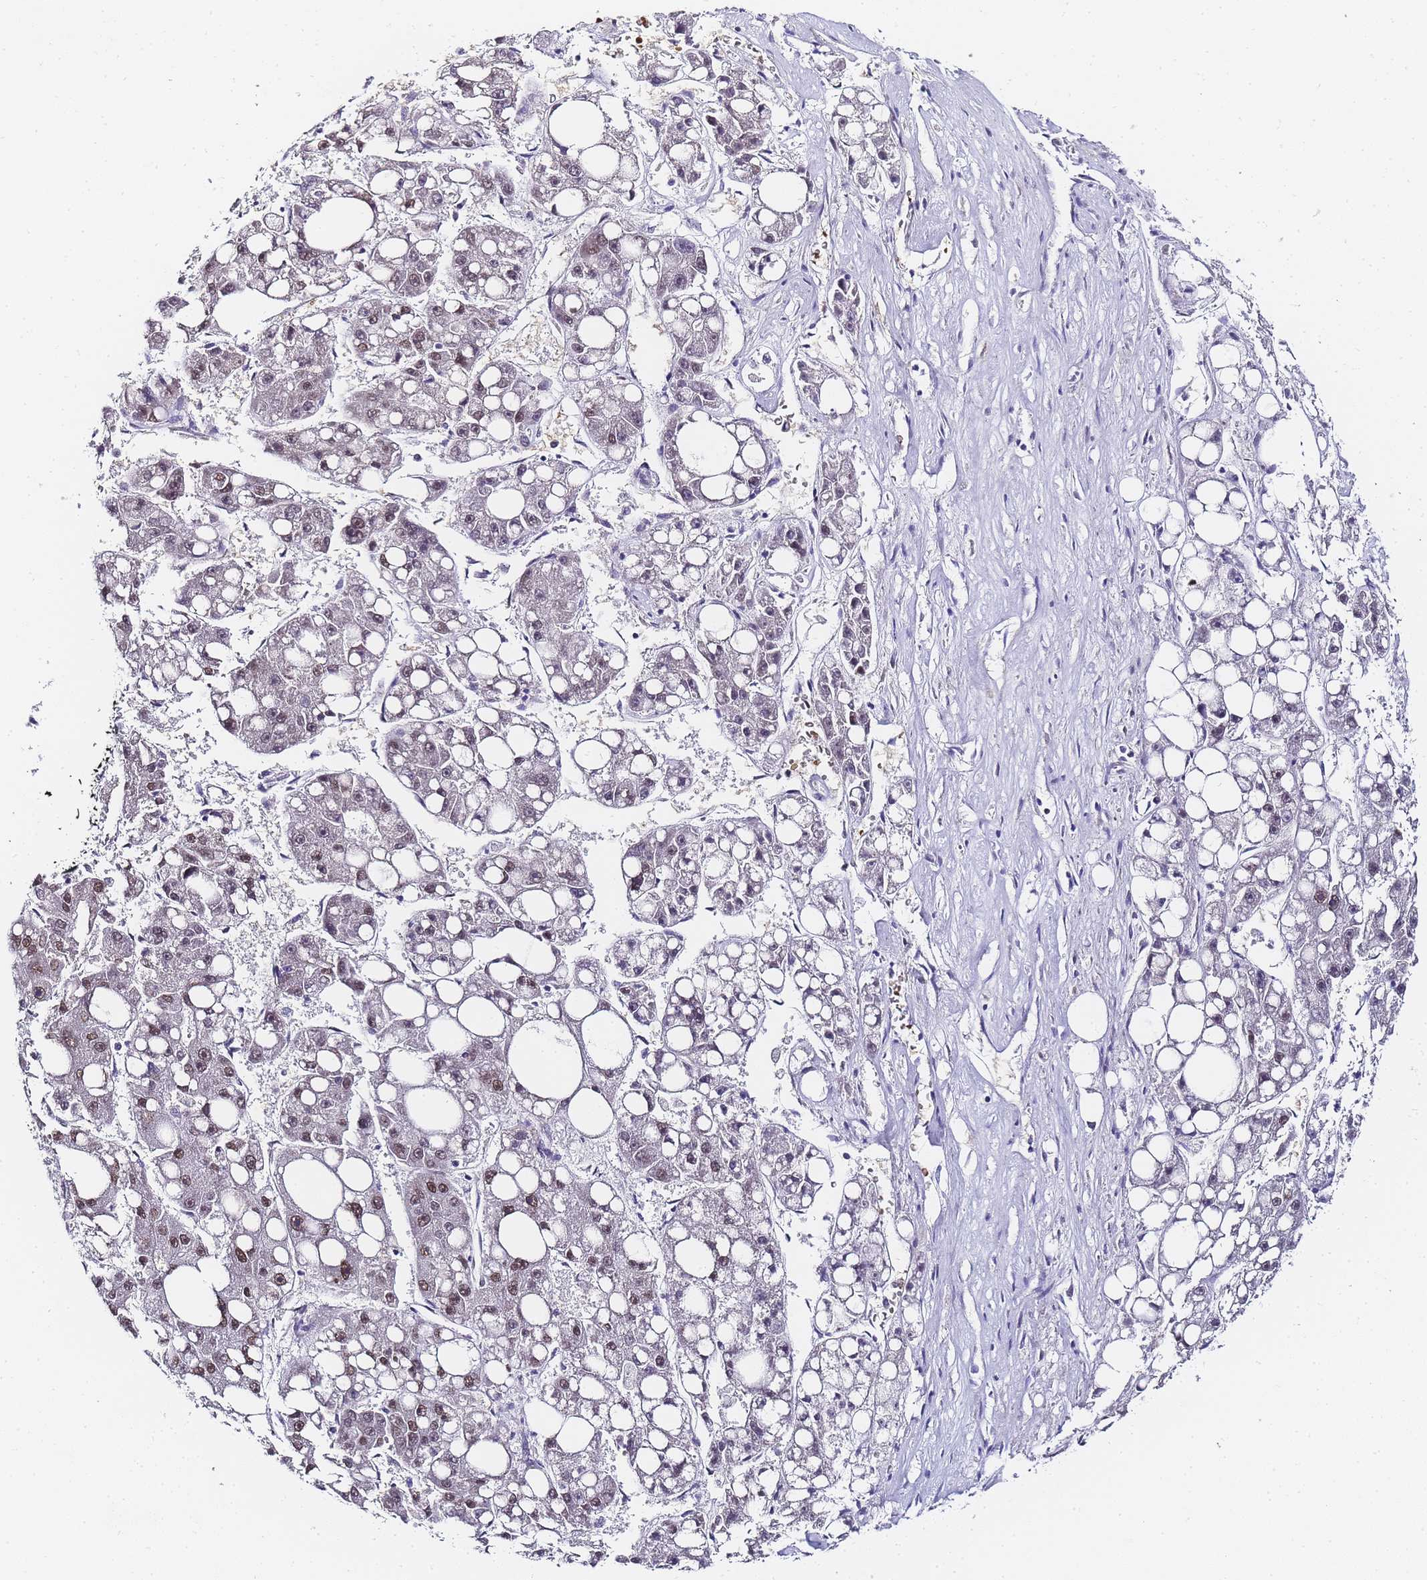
{"staining": {"intensity": "moderate", "quantity": ">75%", "location": "nuclear"}, "tissue": "liver cancer", "cell_type": "Tumor cells", "image_type": "cancer", "snomed": [{"axis": "morphology", "description": "Carcinoma, Hepatocellular, NOS"}, {"axis": "topography", "description": "Liver"}], "caption": "Hepatocellular carcinoma (liver) was stained to show a protein in brown. There is medium levels of moderate nuclear staining in about >75% of tumor cells.", "gene": "POLR1A", "patient": {"sex": "female", "age": 61}}